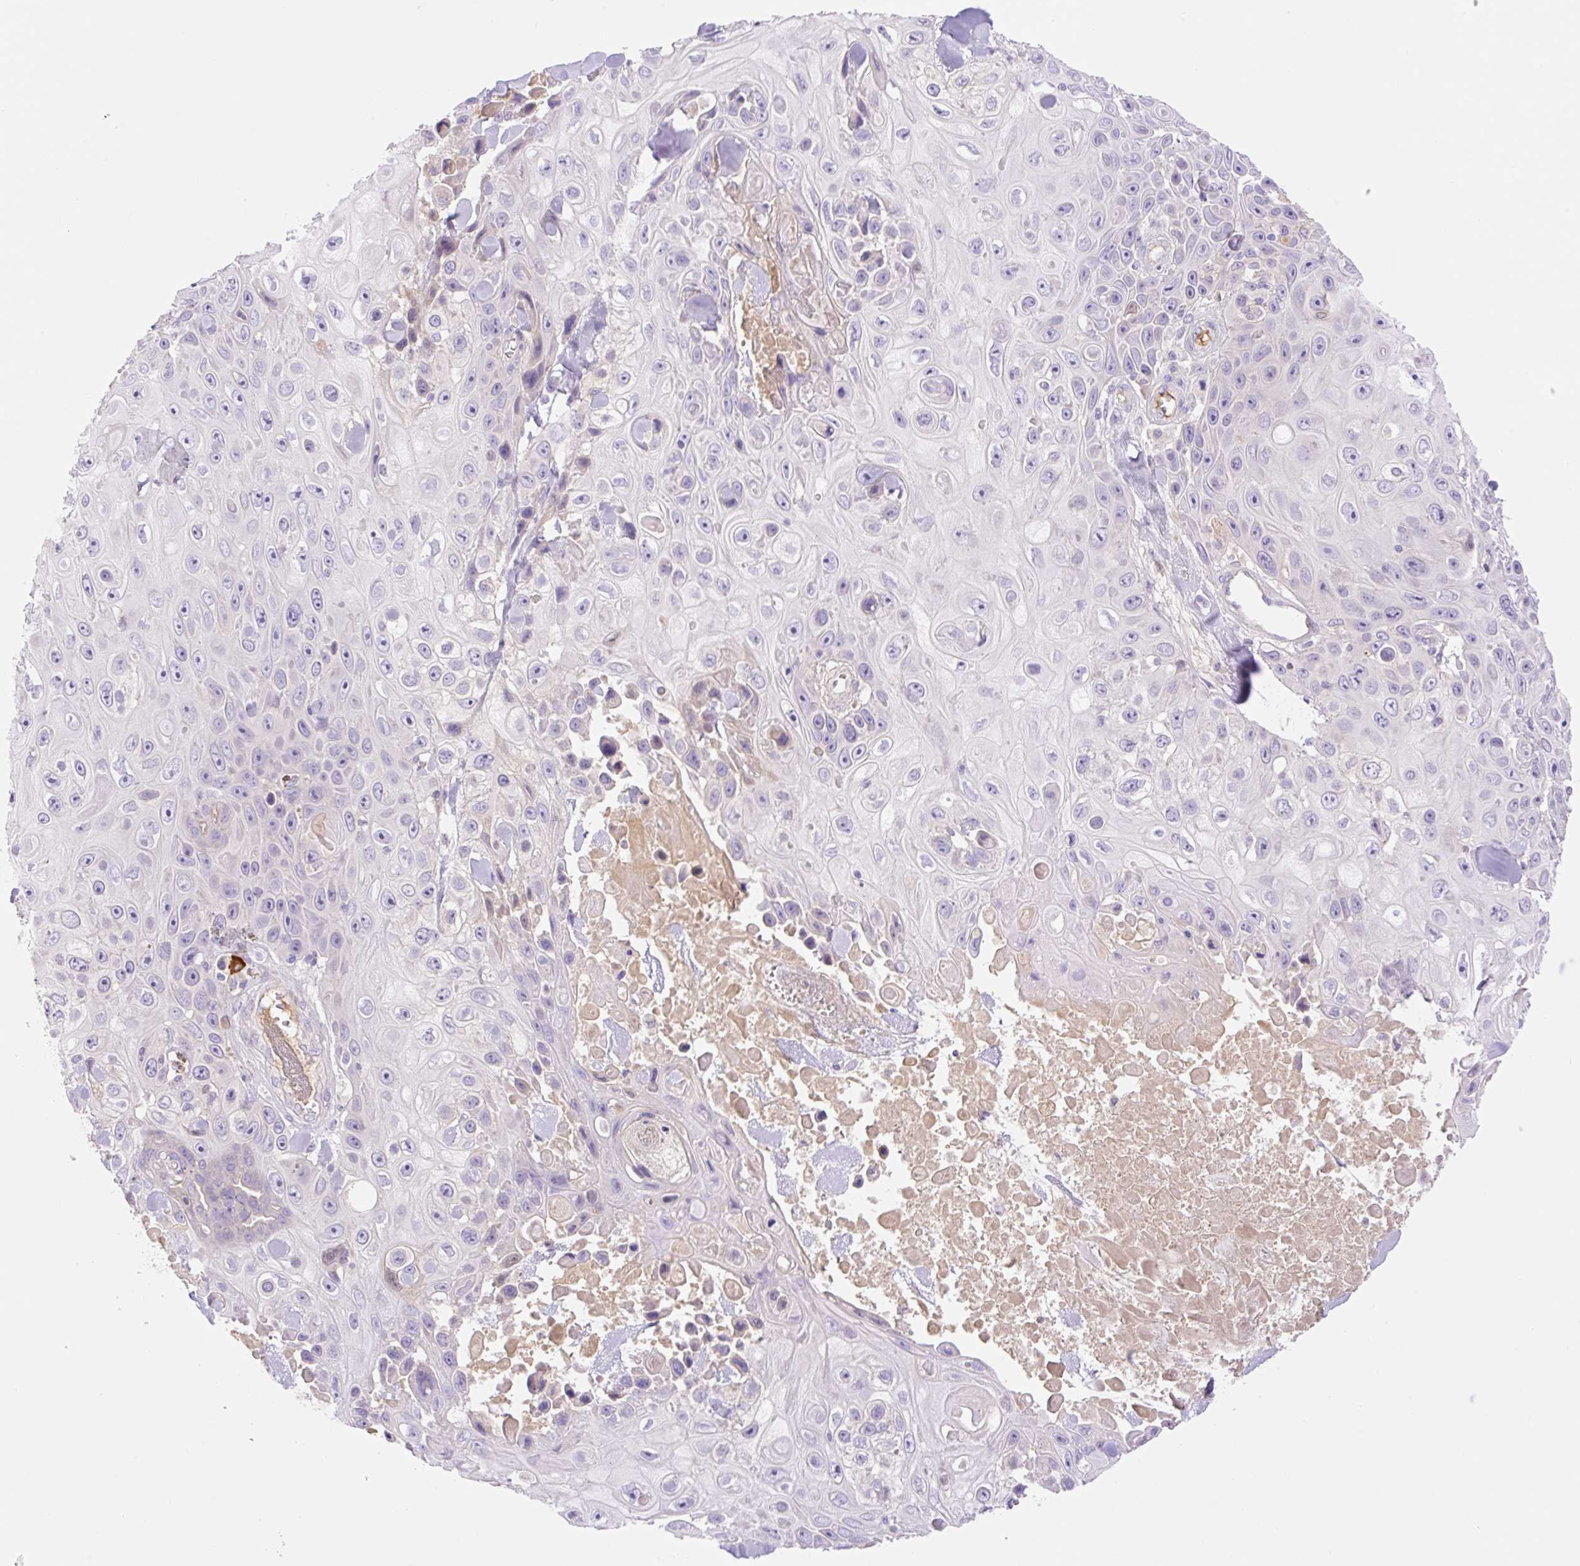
{"staining": {"intensity": "negative", "quantity": "none", "location": "none"}, "tissue": "skin cancer", "cell_type": "Tumor cells", "image_type": "cancer", "snomed": [{"axis": "morphology", "description": "Squamous cell carcinoma, NOS"}, {"axis": "topography", "description": "Skin"}], "caption": "Immunohistochemistry (IHC) image of neoplastic tissue: skin cancer (squamous cell carcinoma) stained with DAB (3,3'-diaminobenzidine) reveals no significant protein expression in tumor cells.", "gene": "DENND5A", "patient": {"sex": "male", "age": 82}}